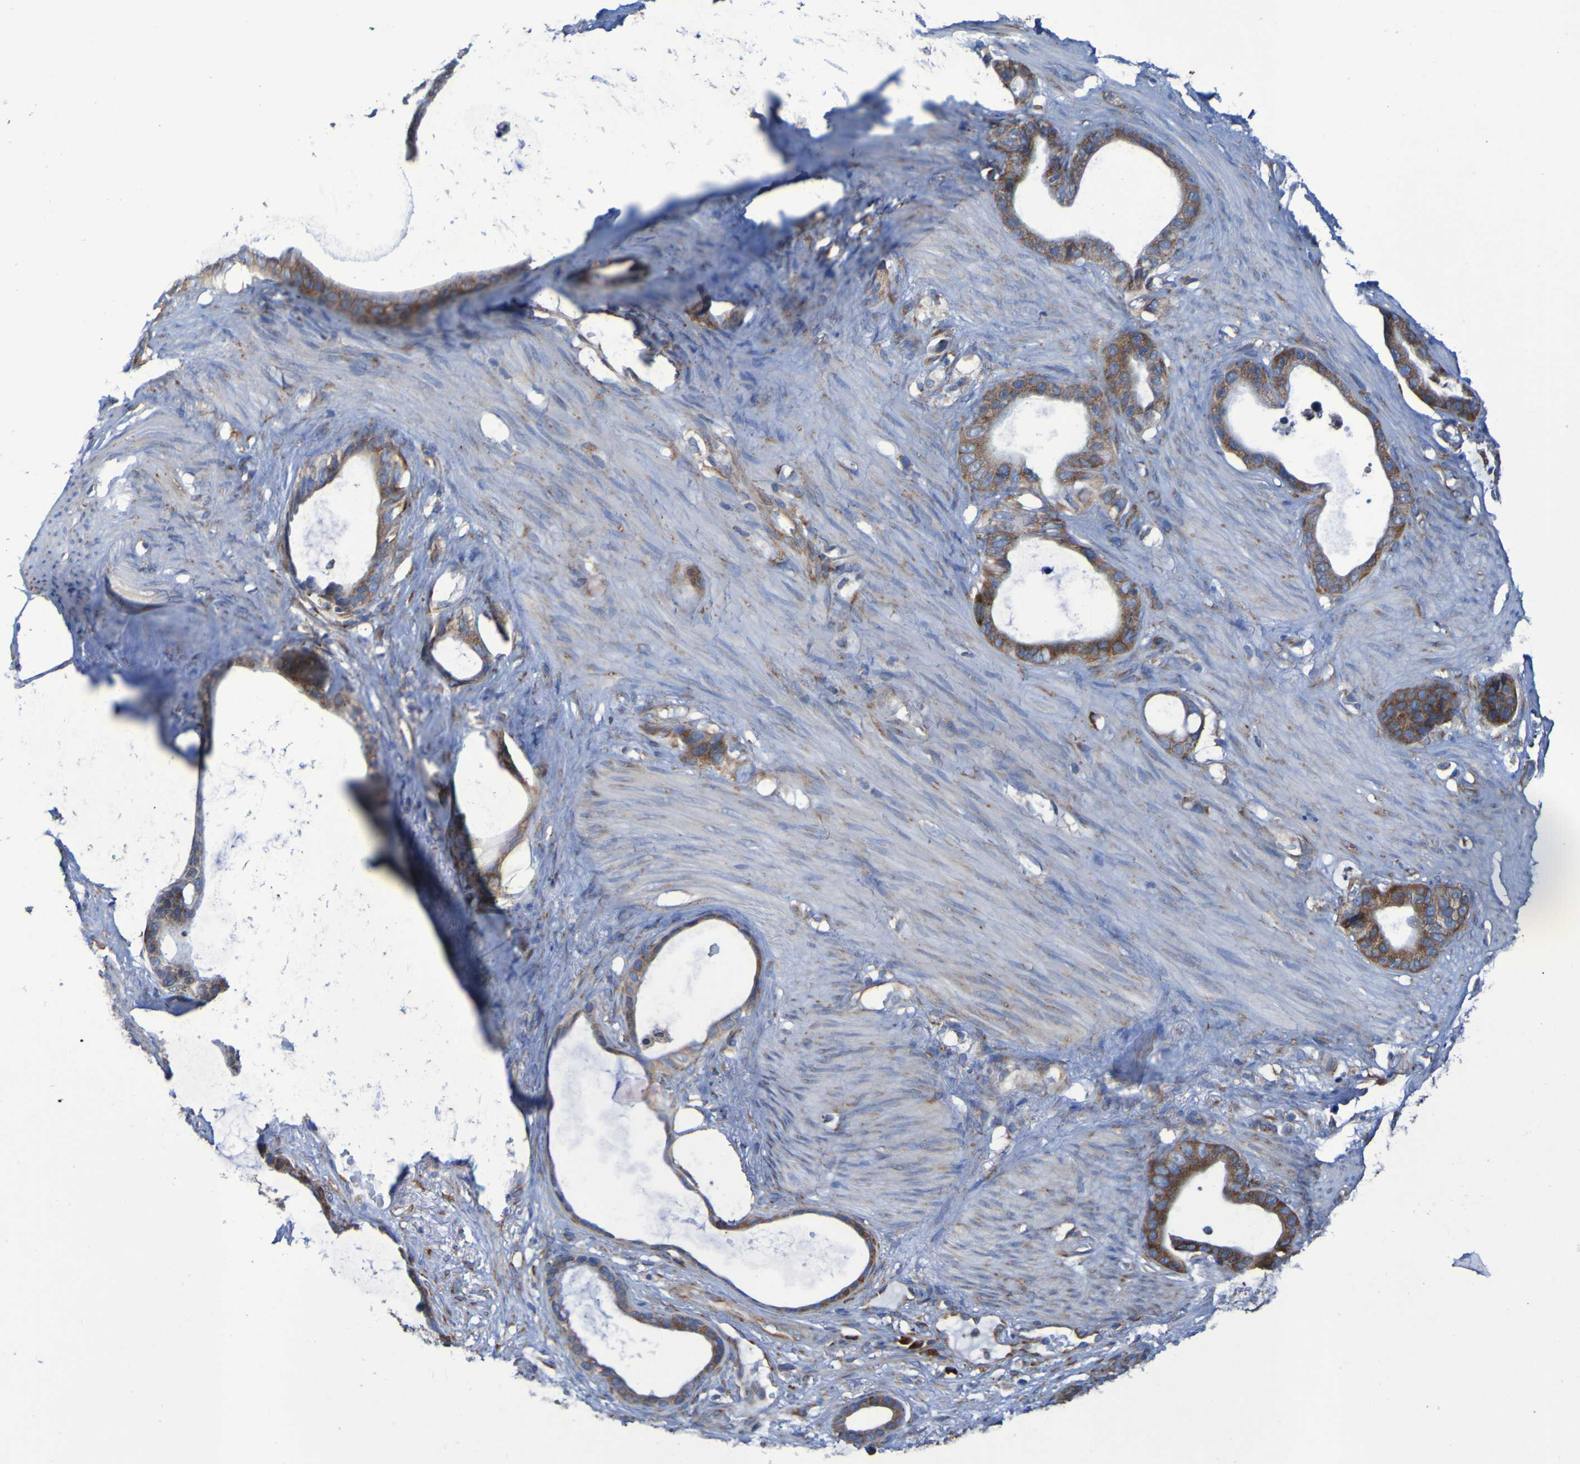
{"staining": {"intensity": "moderate", "quantity": ">75%", "location": "cytoplasmic/membranous"}, "tissue": "stomach cancer", "cell_type": "Tumor cells", "image_type": "cancer", "snomed": [{"axis": "morphology", "description": "Adenocarcinoma, NOS"}, {"axis": "topography", "description": "Stomach"}], "caption": "Moderate cytoplasmic/membranous staining is identified in about >75% of tumor cells in stomach cancer (adenocarcinoma).", "gene": "FKBP3", "patient": {"sex": "female", "age": 75}}